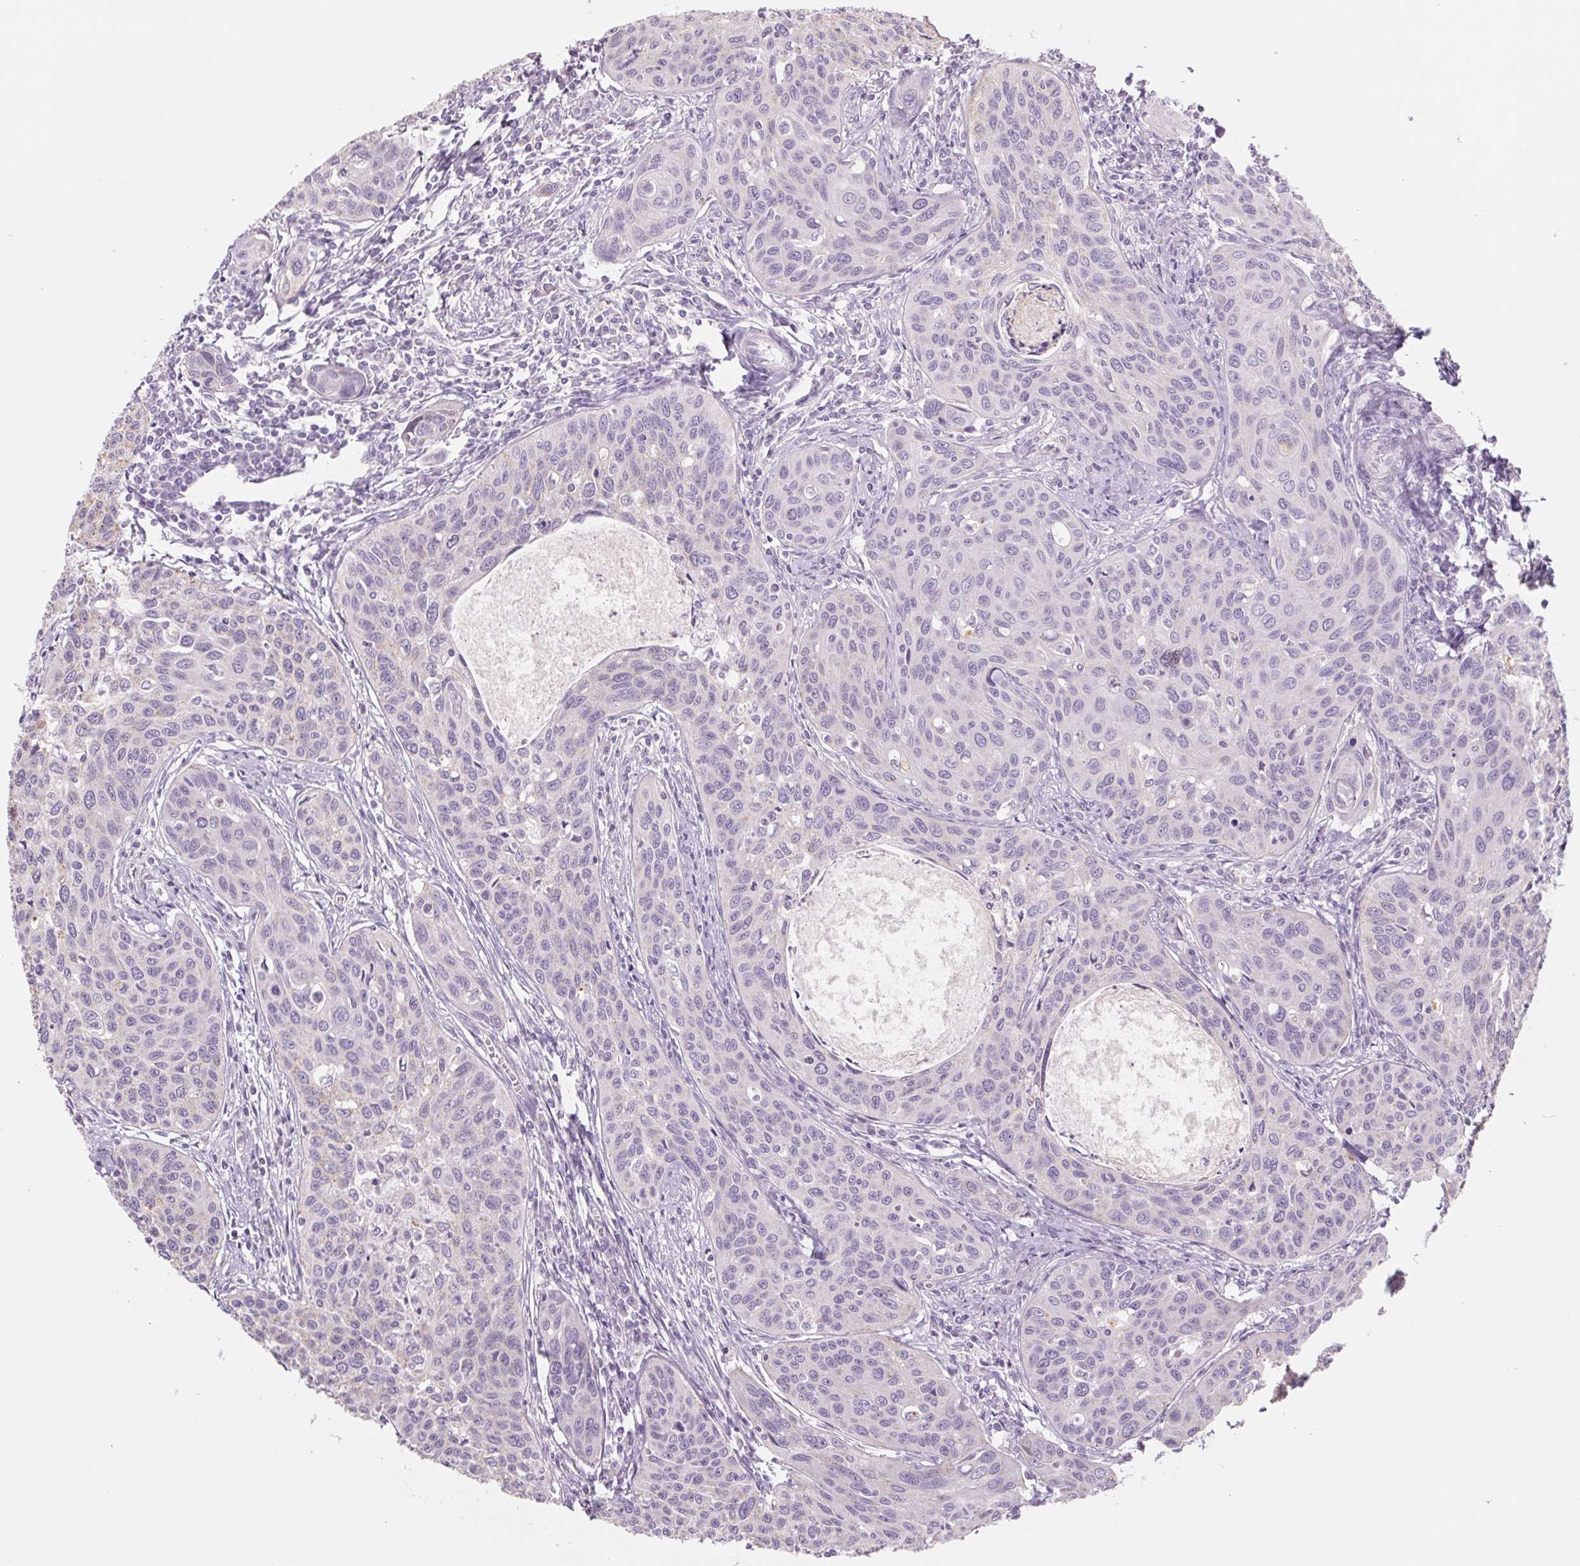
{"staining": {"intensity": "negative", "quantity": "none", "location": "none"}, "tissue": "cervical cancer", "cell_type": "Tumor cells", "image_type": "cancer", "snomed": [{"axis": "morphology", "description": "Squamous cell carcinoma, NOS"}, {"axis": "topography", "description": "Cervix"}], "caption": "Immunohistochemical staining of human cervical cancer (squamous cell carcinoma) reveals no significant positivity in tumor cells.", "gene": "POU1F1", "patient": {"sex": "female", "age": 31}}